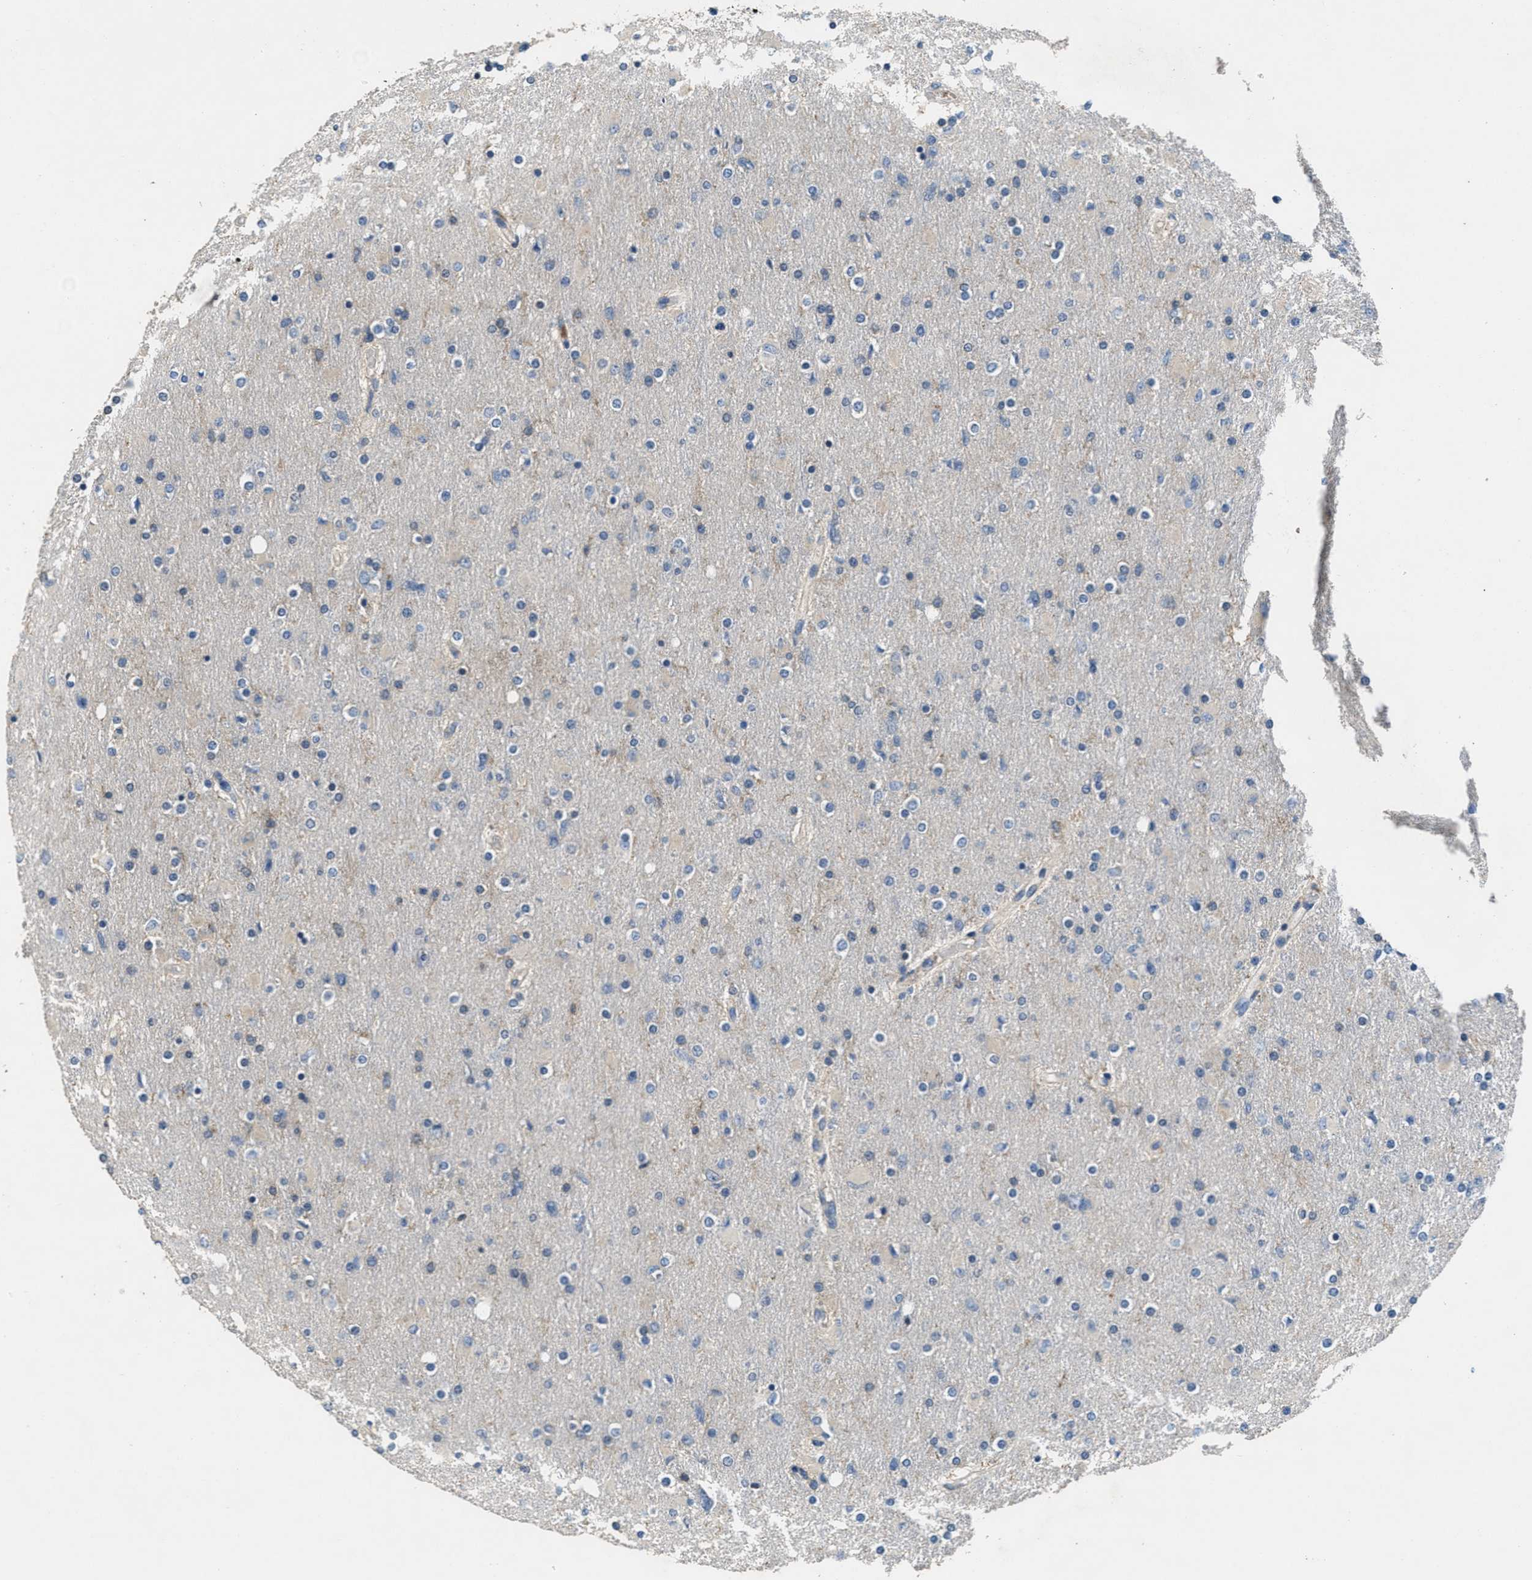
{"staining": {"intensity": "negative", "quantity": "none", "location": "none"}, "tissue": "glioma", "cell_type": "Tumor cells", "image_type": "cancer", "snomed": [{"axis": "morphology", "description": "Glioma, malignant, High grade"}, {"axis": "topography", "description": "Cerebral cortex"}], "caption": "An immunohistochemistry histopathology image of malignant glioma (high-grade) is shown. There is no staining in tumor cells of malignant glioma (high-grade).", "gene": "DGKE", "patient": {"sex": "female", "age": 36}}